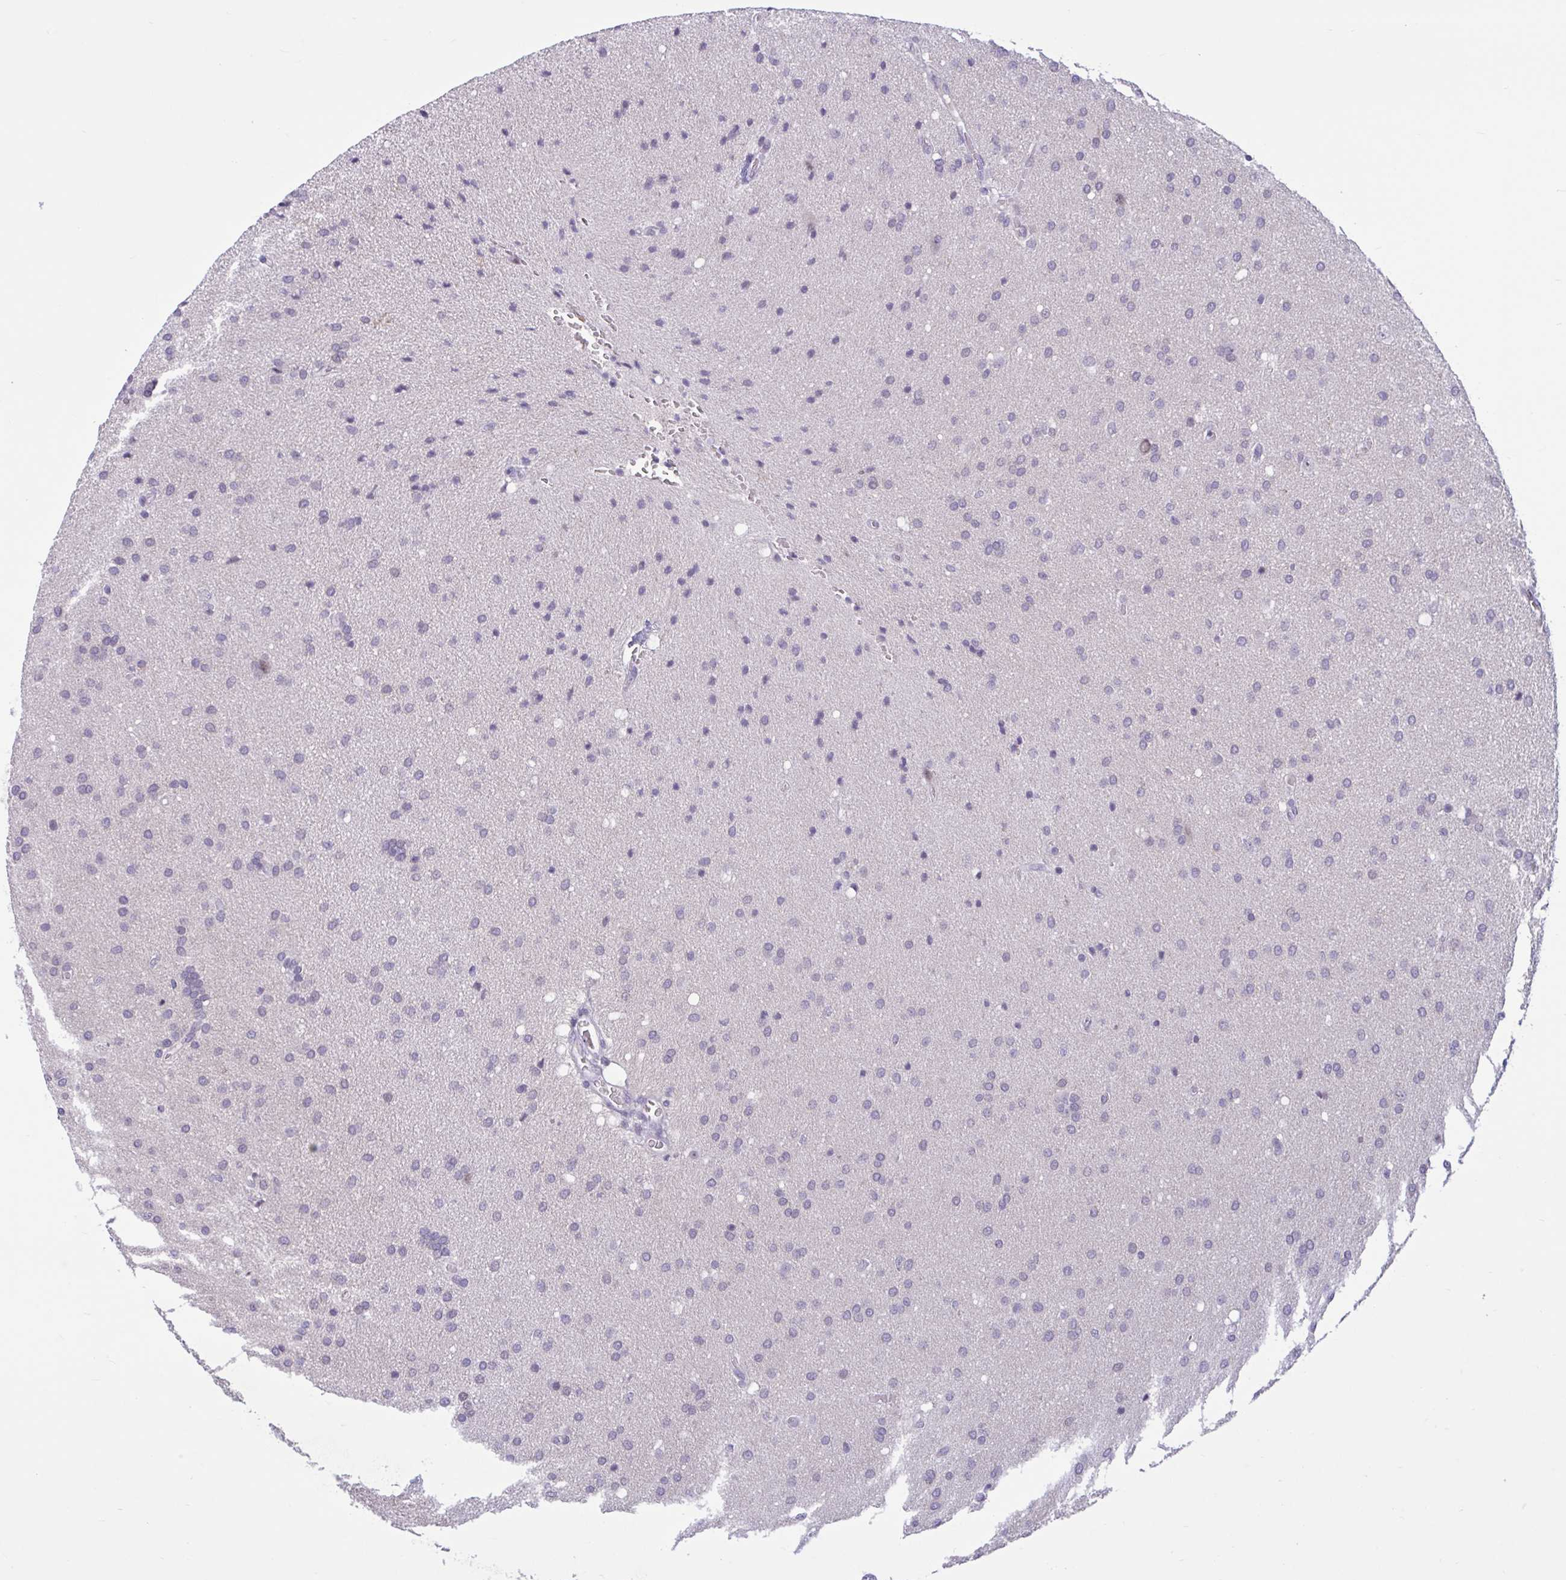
{"staining": {"intensity": "negative", "quantity": "none", "location": "none"}, "tissue": "glioma", "cell_type": "Tumor cells", "image_type": "cancer", "snomed": [{"axis": "morphology", "description": "Glioma, malignant, Low grade"}, {"axis": "topography", "description": "Brain"}], "caption": "This image is of malignant low-grade glioma stained with immunohistochemistry to label a protein in brown with the nuclei are counter-stained blue. There is no staining in tumor cells.", "gene": "CNGB3", "patient": {"sex": "female", "age": 54}}